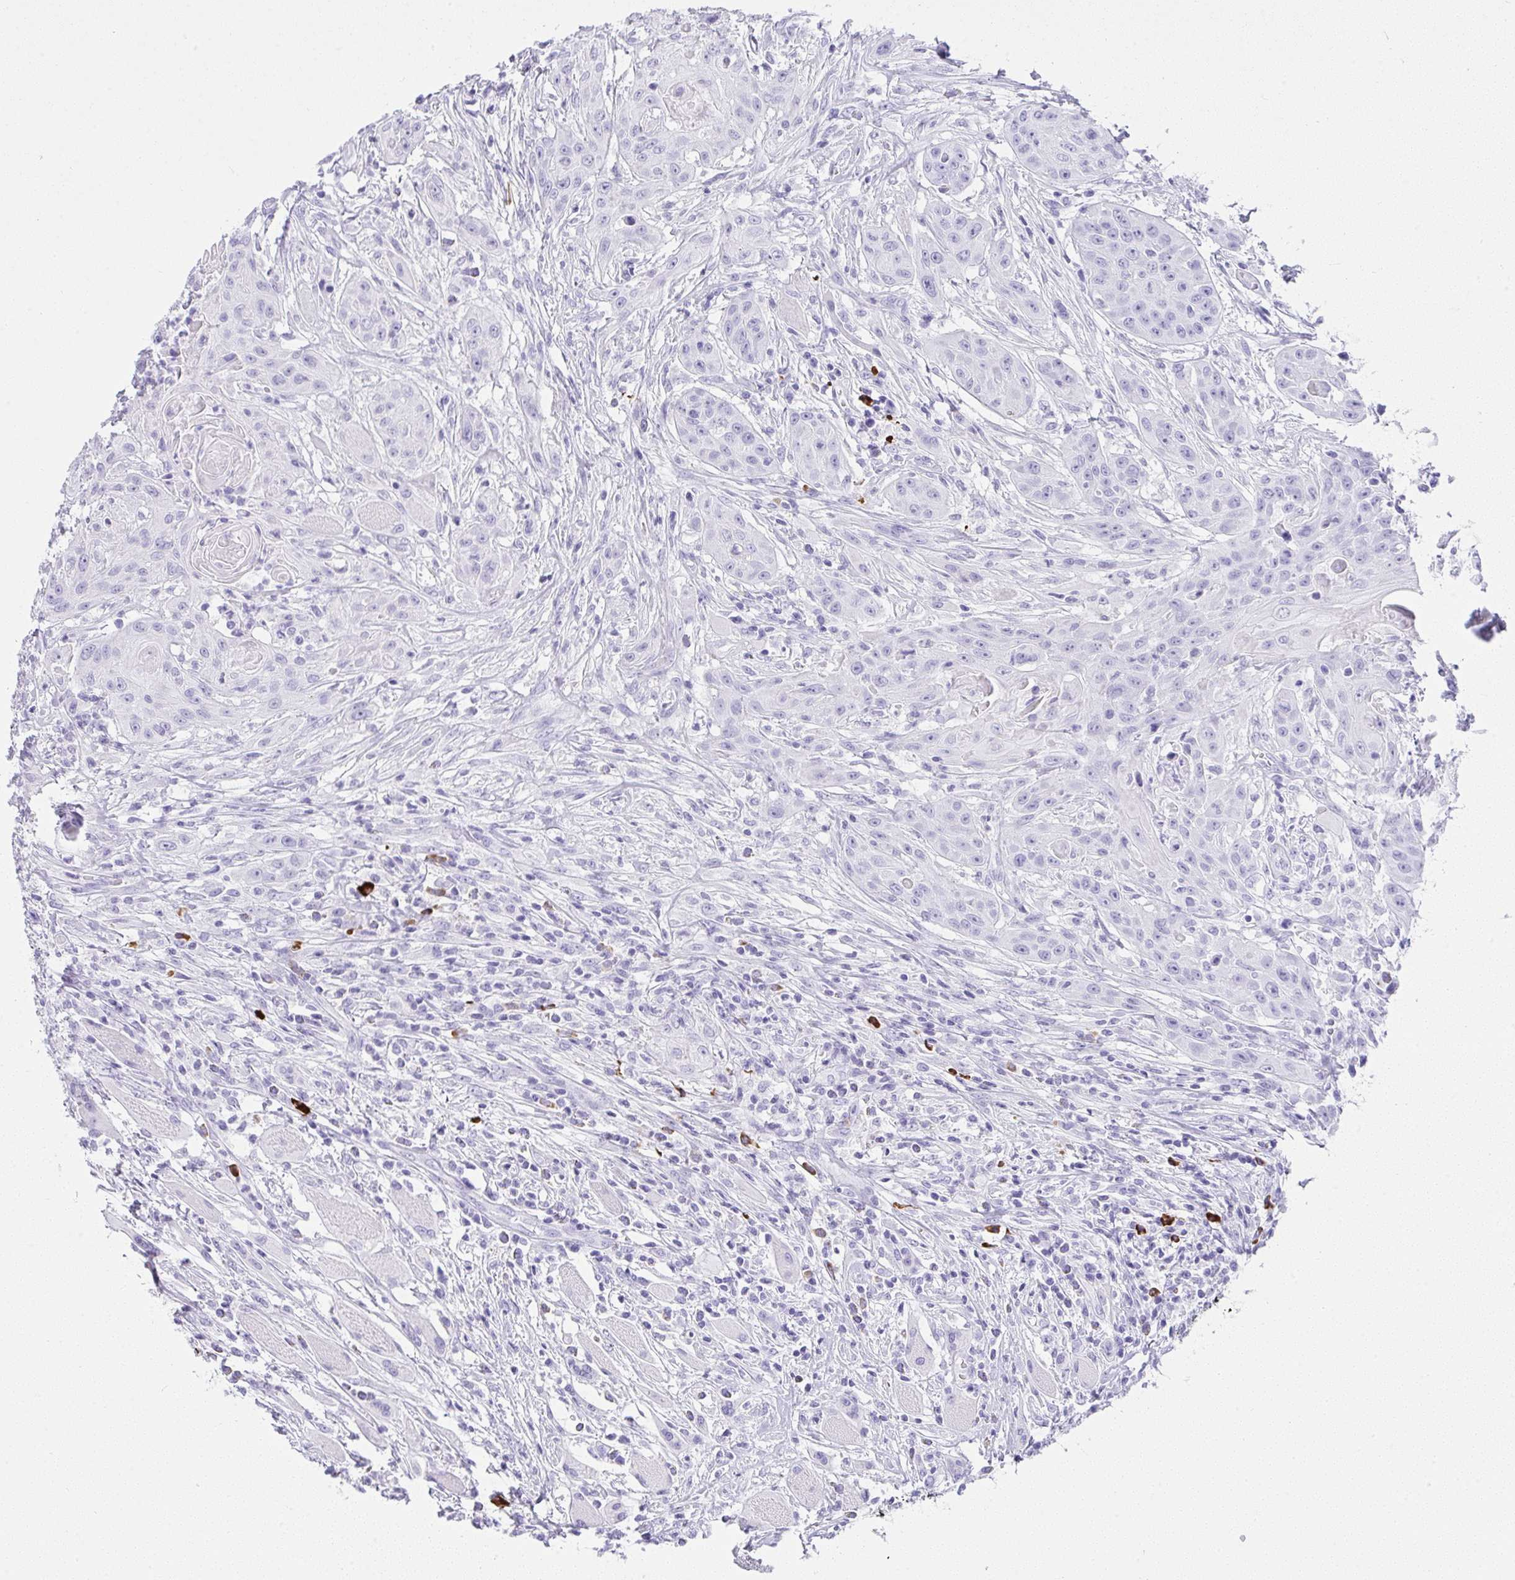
{"staining": {"intensity": "negative", "quantity": "none", "location": "none"}, "tissue": "head and neck cancer", "cell_type": "Tumor cells", "image_type": "cancer", "snomed": [{"axis": "morphology", "description": "Squamous cell carcinoma, NOS"}, {"axis": "topography", "description": "Oral tissue"}, {"axis": "topography", "description": "Head-Neck"}, {"axis": "topography", "description": "Neck, NOS"}], "caption": "Head and neck cancer (squamous cell carcinoma) was stained to show a protein in brown. There is no significant staining in tumor cells.", "gene": "CDADC1", "patient": {"sex": "female", "age": 55}}